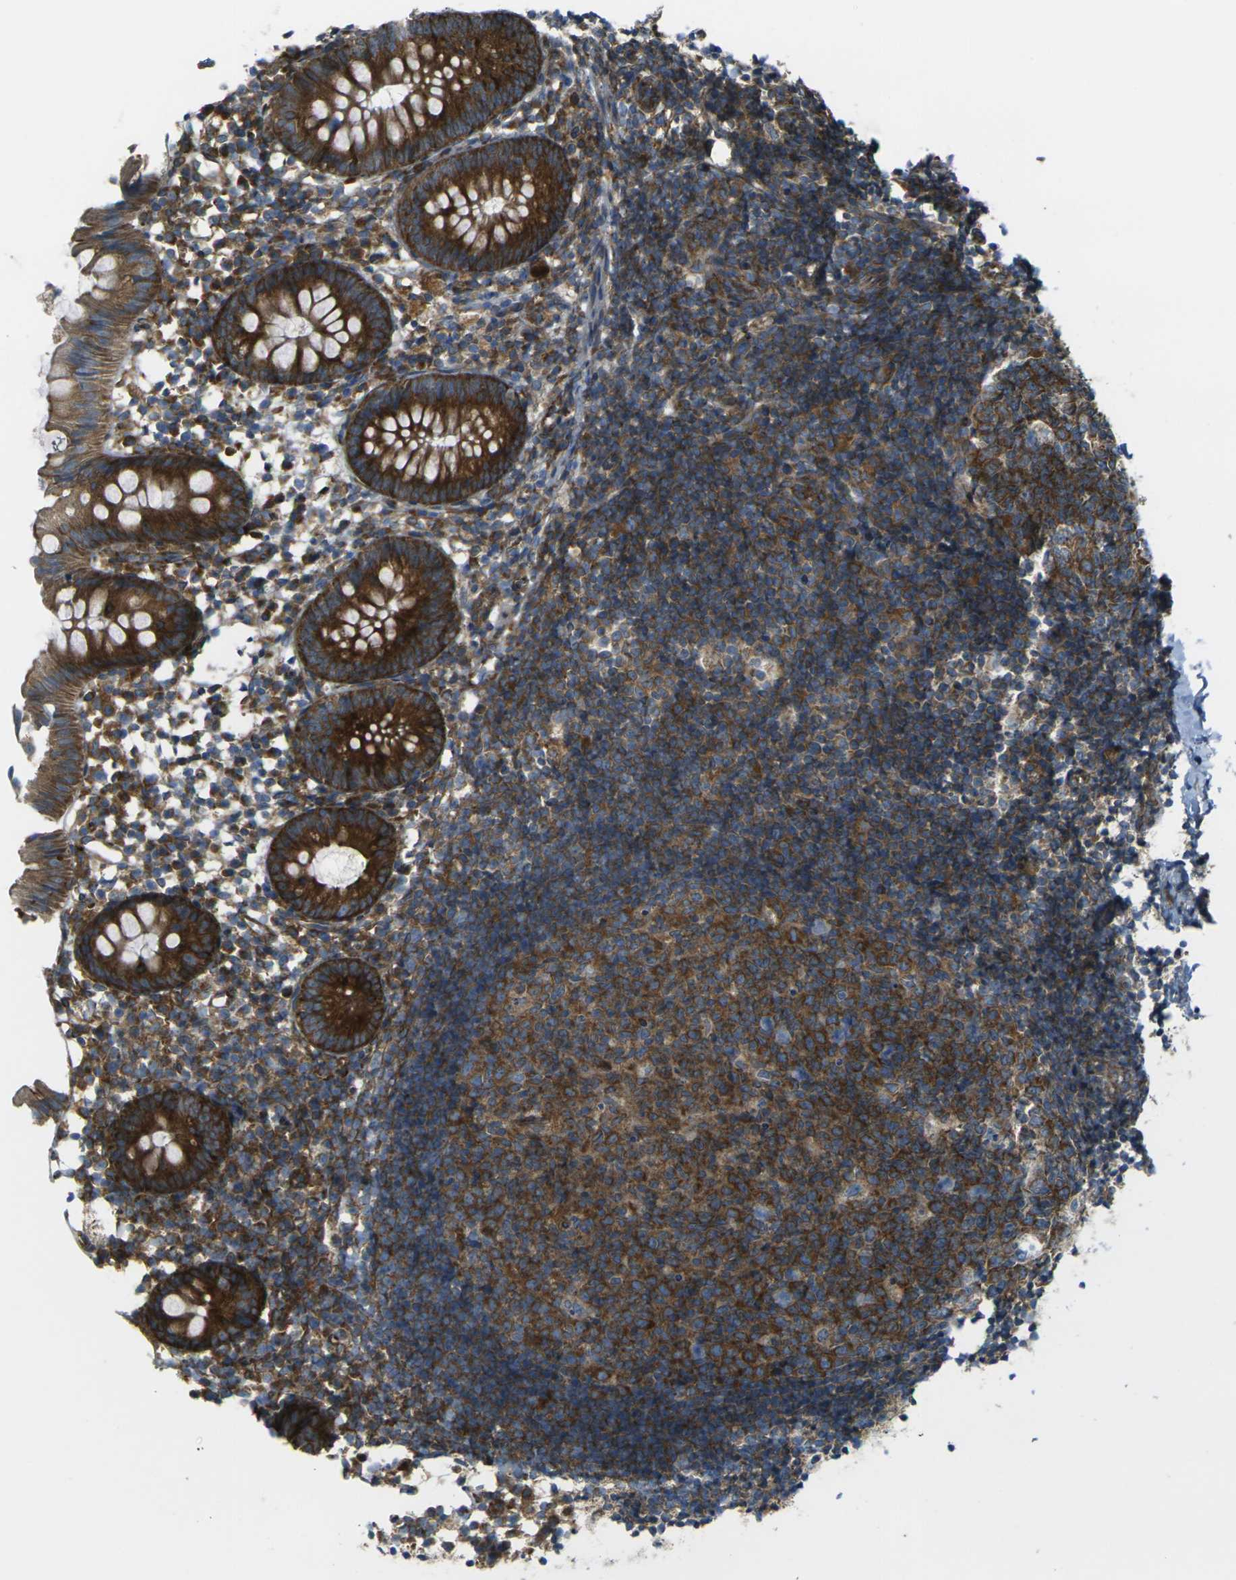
{"staining": {"intensity": "strong", "quantity": ">75%", "location": "cytoplasmic/membranous"}, "tissue": "appendix", "cell_type": "Glandular cells", "image_type": "normal", "snomed": [{"axis": "morphology", "description": "Normal tissue, NOS"}, {"axis": "topography", "description": "Appendix"}], "caption": "The histopathology image reveals staining of unremarkable appendix, revealing strong cytoplasmic/membranous protein positivity (brown color) within glandular cells.", "gene": "CELSR2", "patient": {"sex": "female", "age": 20}}